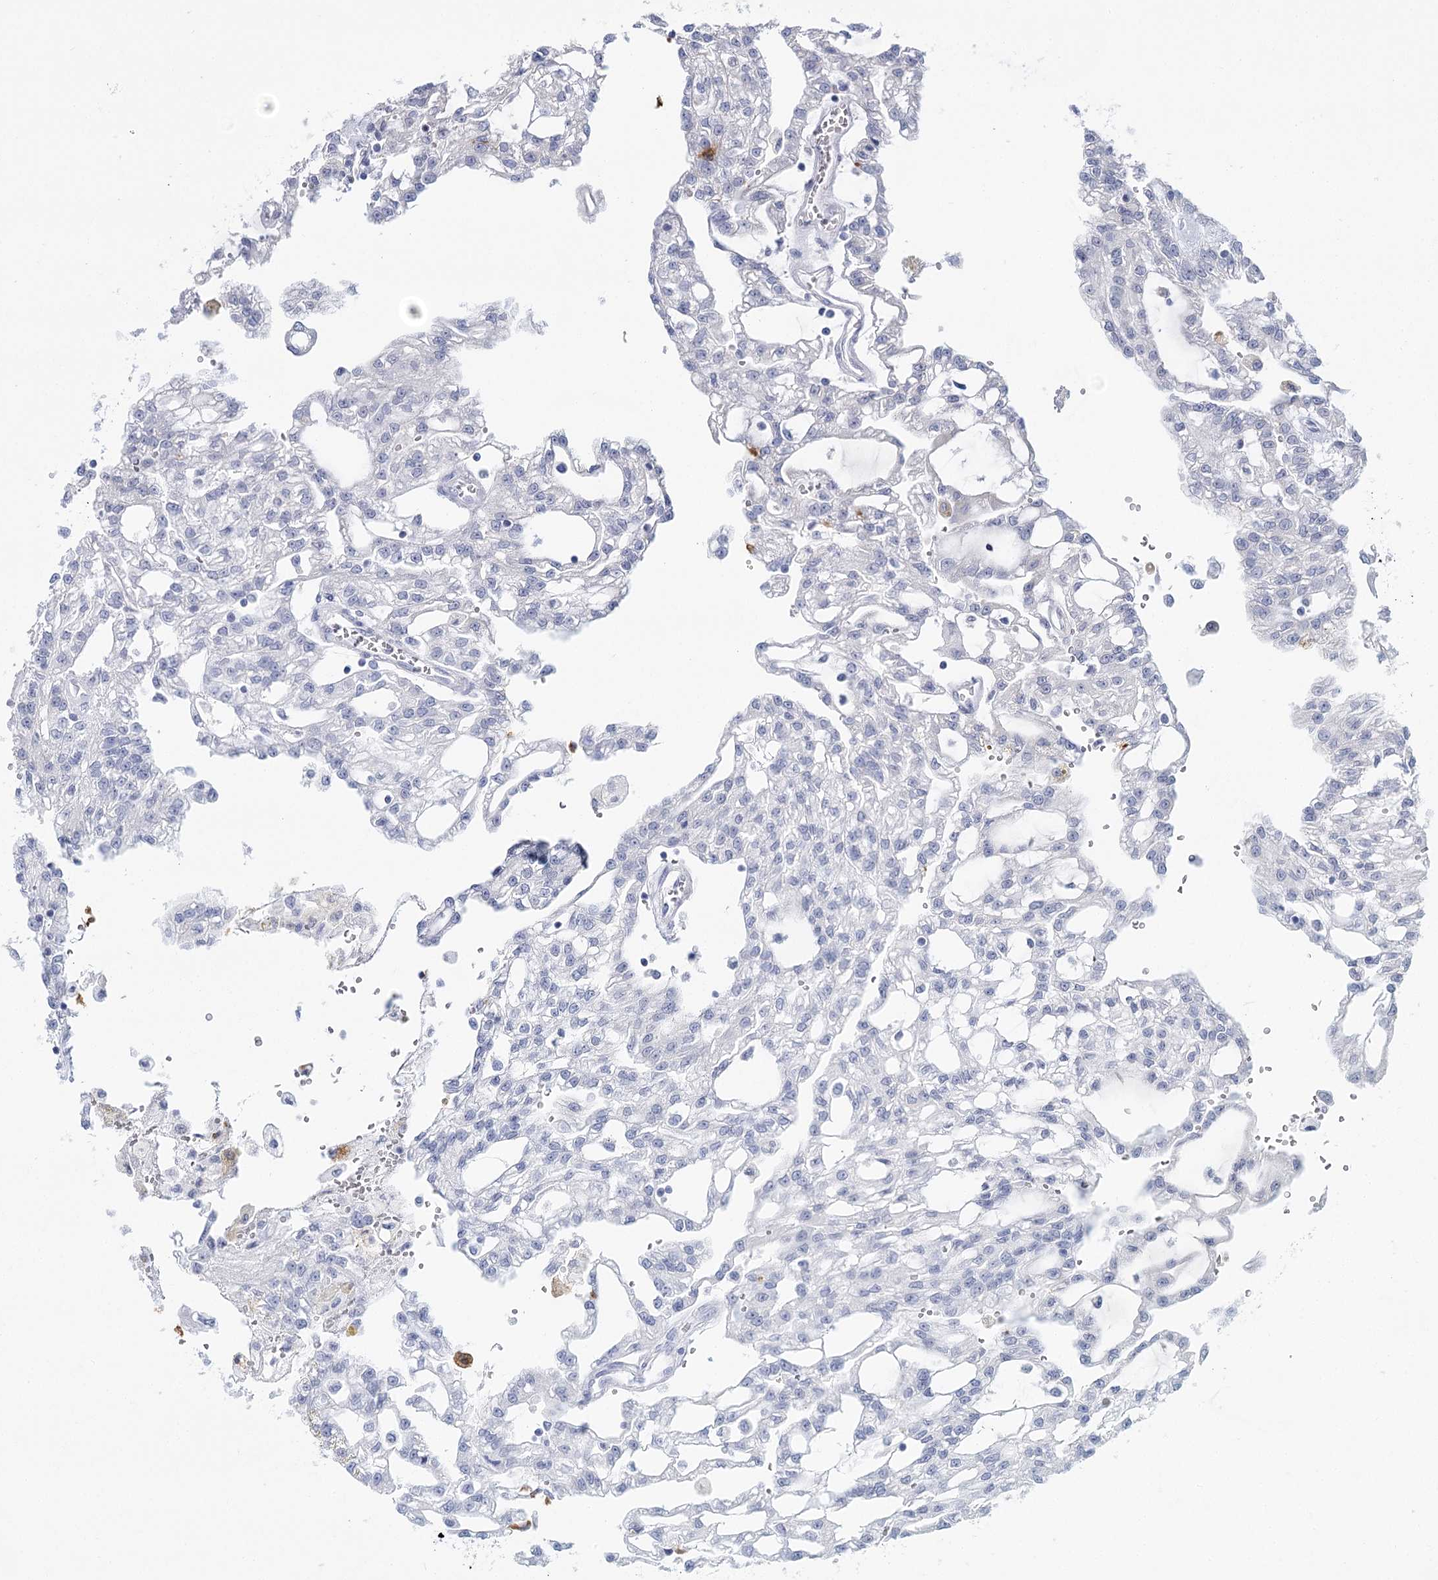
{"staining": {"intensity": "negative", "quantity": "none", "location": "none"}, "tissue": "renal cancer", "cell_type": "Tumor cells", "image_type": "cancer", "snomed": [{"axis": "morphology", "description": "Adenocarcinoma, NOS"}, {"axis": "topography", "description": "Kidney"}], "caption": "Immunohistochemical staining of human renal adenocarcinoma reveals no significant expression in tumor cells.", "gene": "ARHGAP44", "patient": {"sex": "male", "age": 63}}